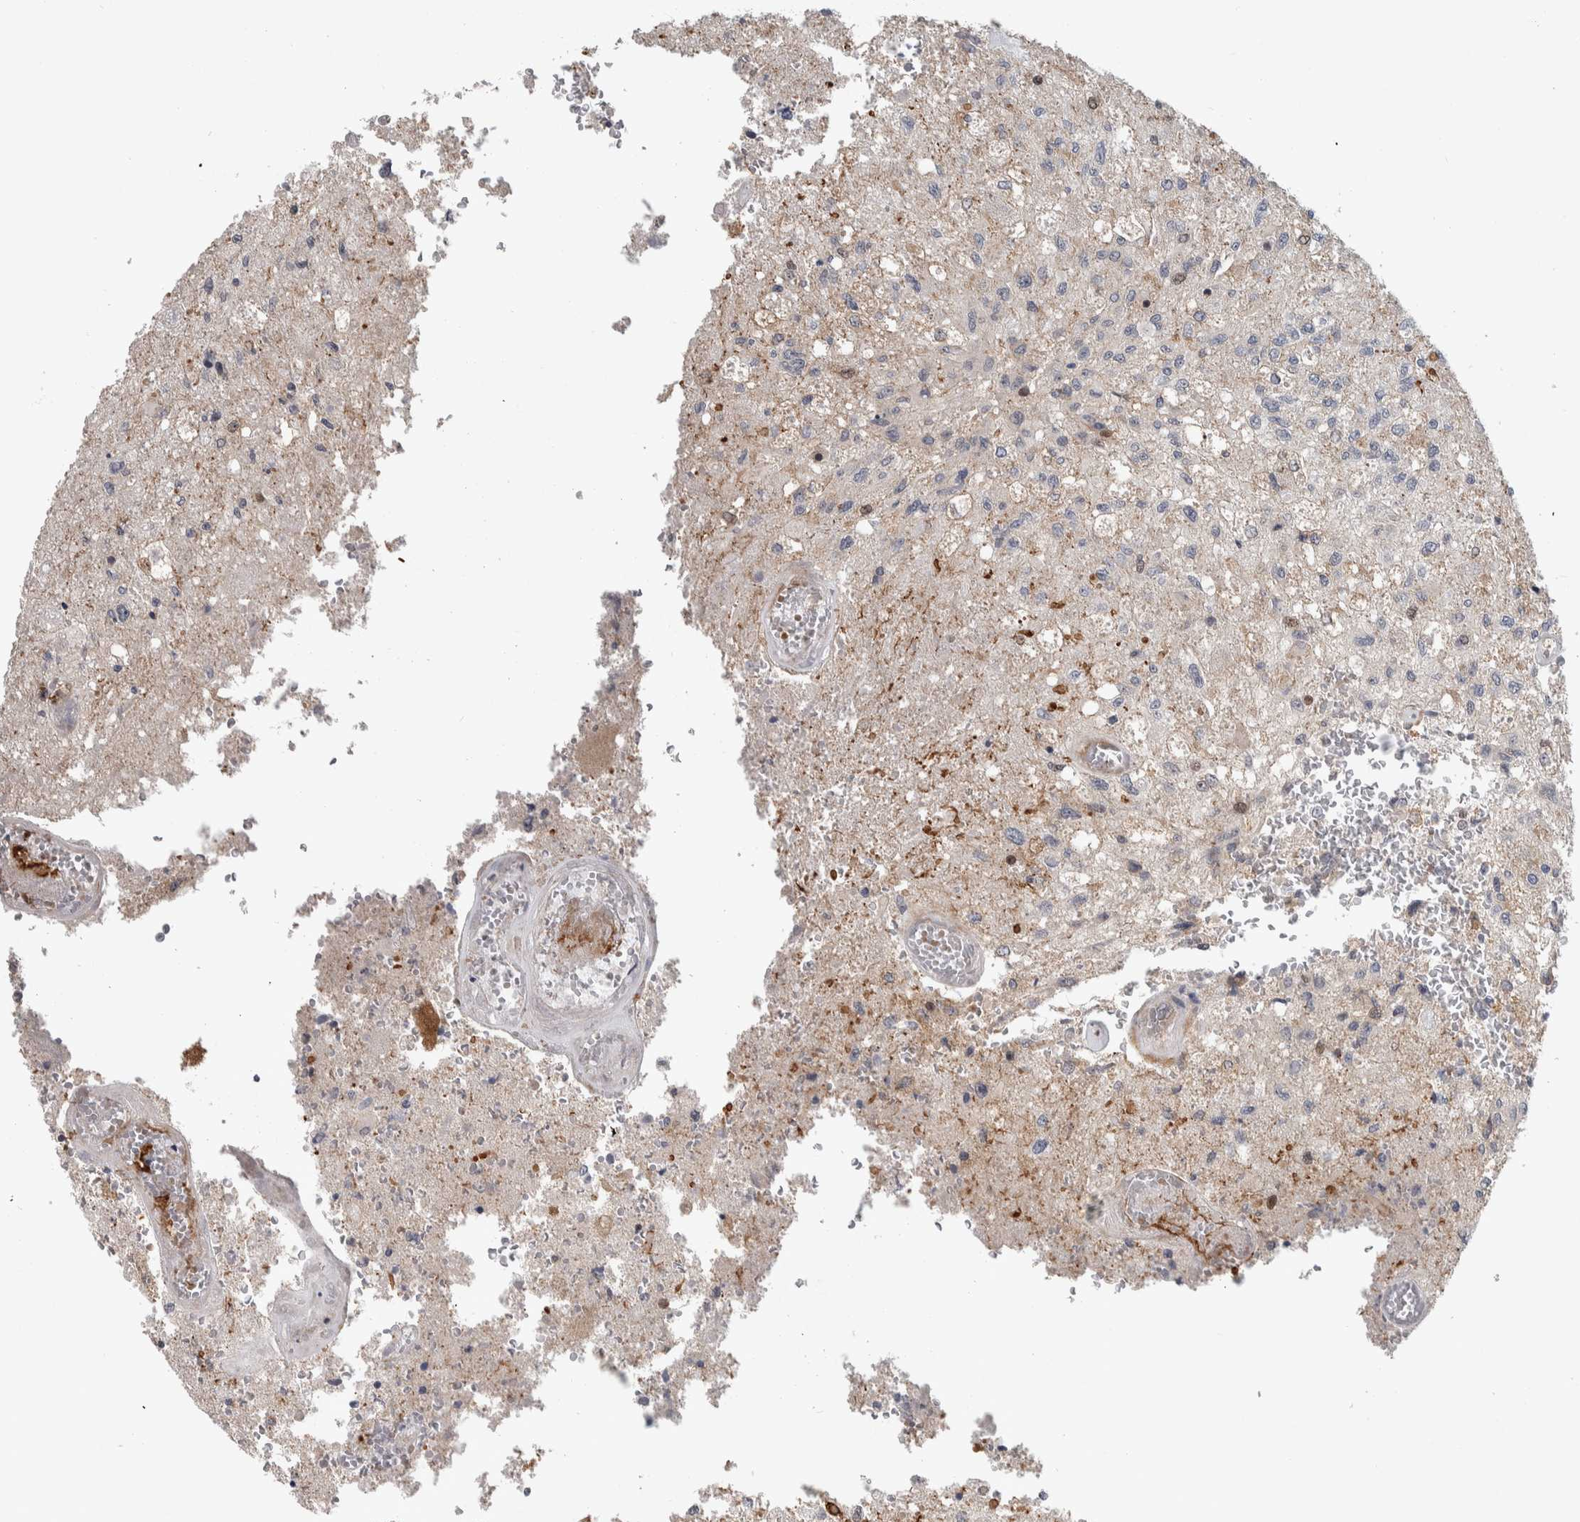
{"staining": {"intensity": "negative", "quantity": "none", "location": "none"}, "tissue": "glioma", "cell_type": "Tumor cells", "image_type": "cancer", "snomed": [{"axis": "morphology", "description": "Normal tissue, NOS"}, {"axis": "morphology", "description": "Glioma, malignant, High grade"}, {"axis": "topography", "description": "Cerebral cortex"}], "caption": "Immunohistochemical staining of malignant glioma (high-grade) demonstrates no significant positivity in tumor cells.", "gene": "MSL1", "patient": {"sex": "male", "age": 77}}